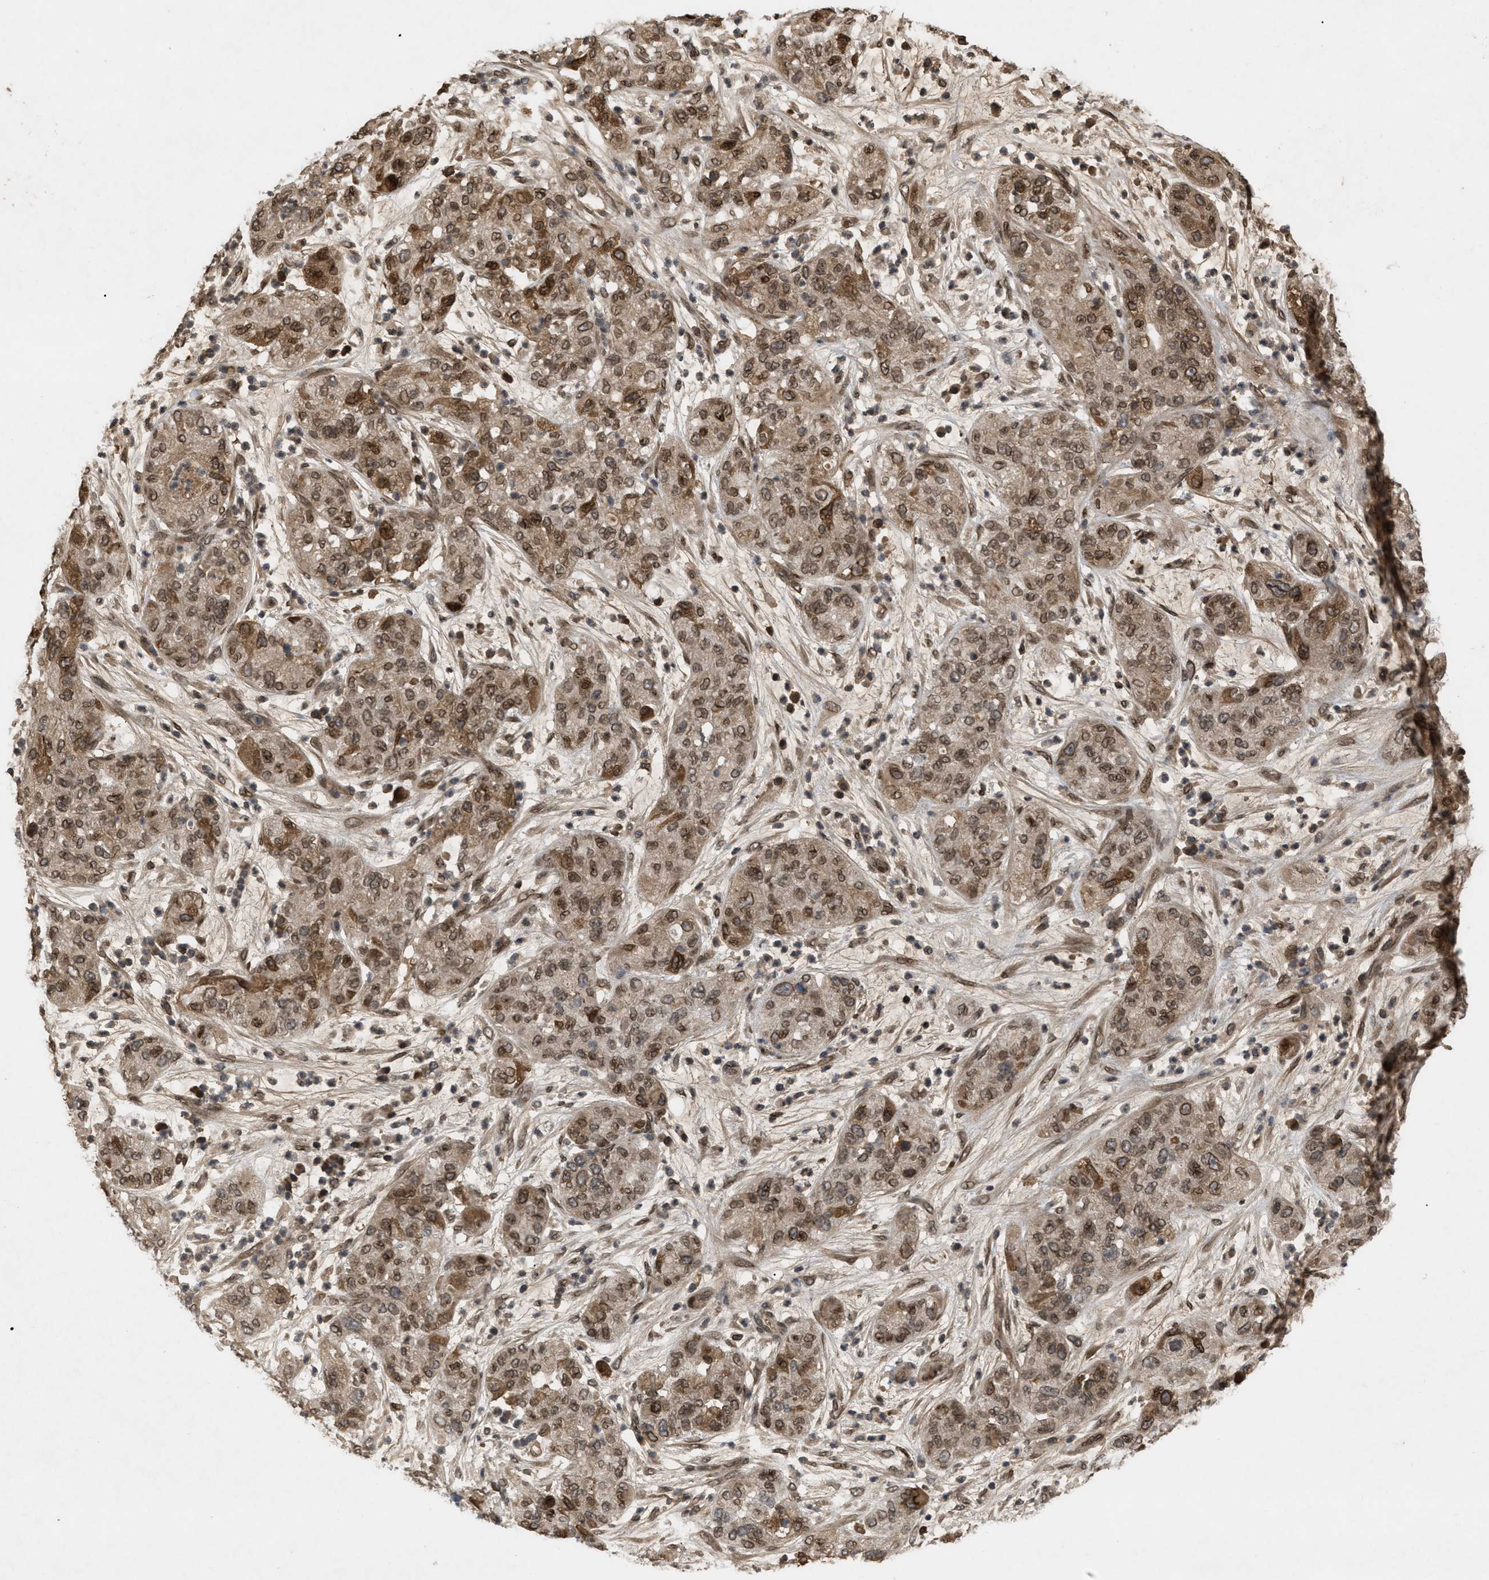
{"staining": {"intensity": "moderate", "quantity": ">75%", "location": "cytoplasmic/membranous,nuclear"}, "tissue": "pancreatic cancer", "cell_type": "Tumor cells", "image_type": "cancer", "snomed": [{"axis": "morphology", "description": "Adenocarcinoma, NOS"}, {"axis": "topography", "description": "Pancreas"}], "caption": "An immunohistochemistry (IHC) histopathology image of tumor tissue is shown. Protein staining in brown shows moderate cytoplasmic/membranous and nuclear positivity in pancreatic cancer (adenocarcinoma) within tumor cells. Nuclei are stained in blue.", "gene": "CRY1", "patient": {"sex": "female", "age": 78}}